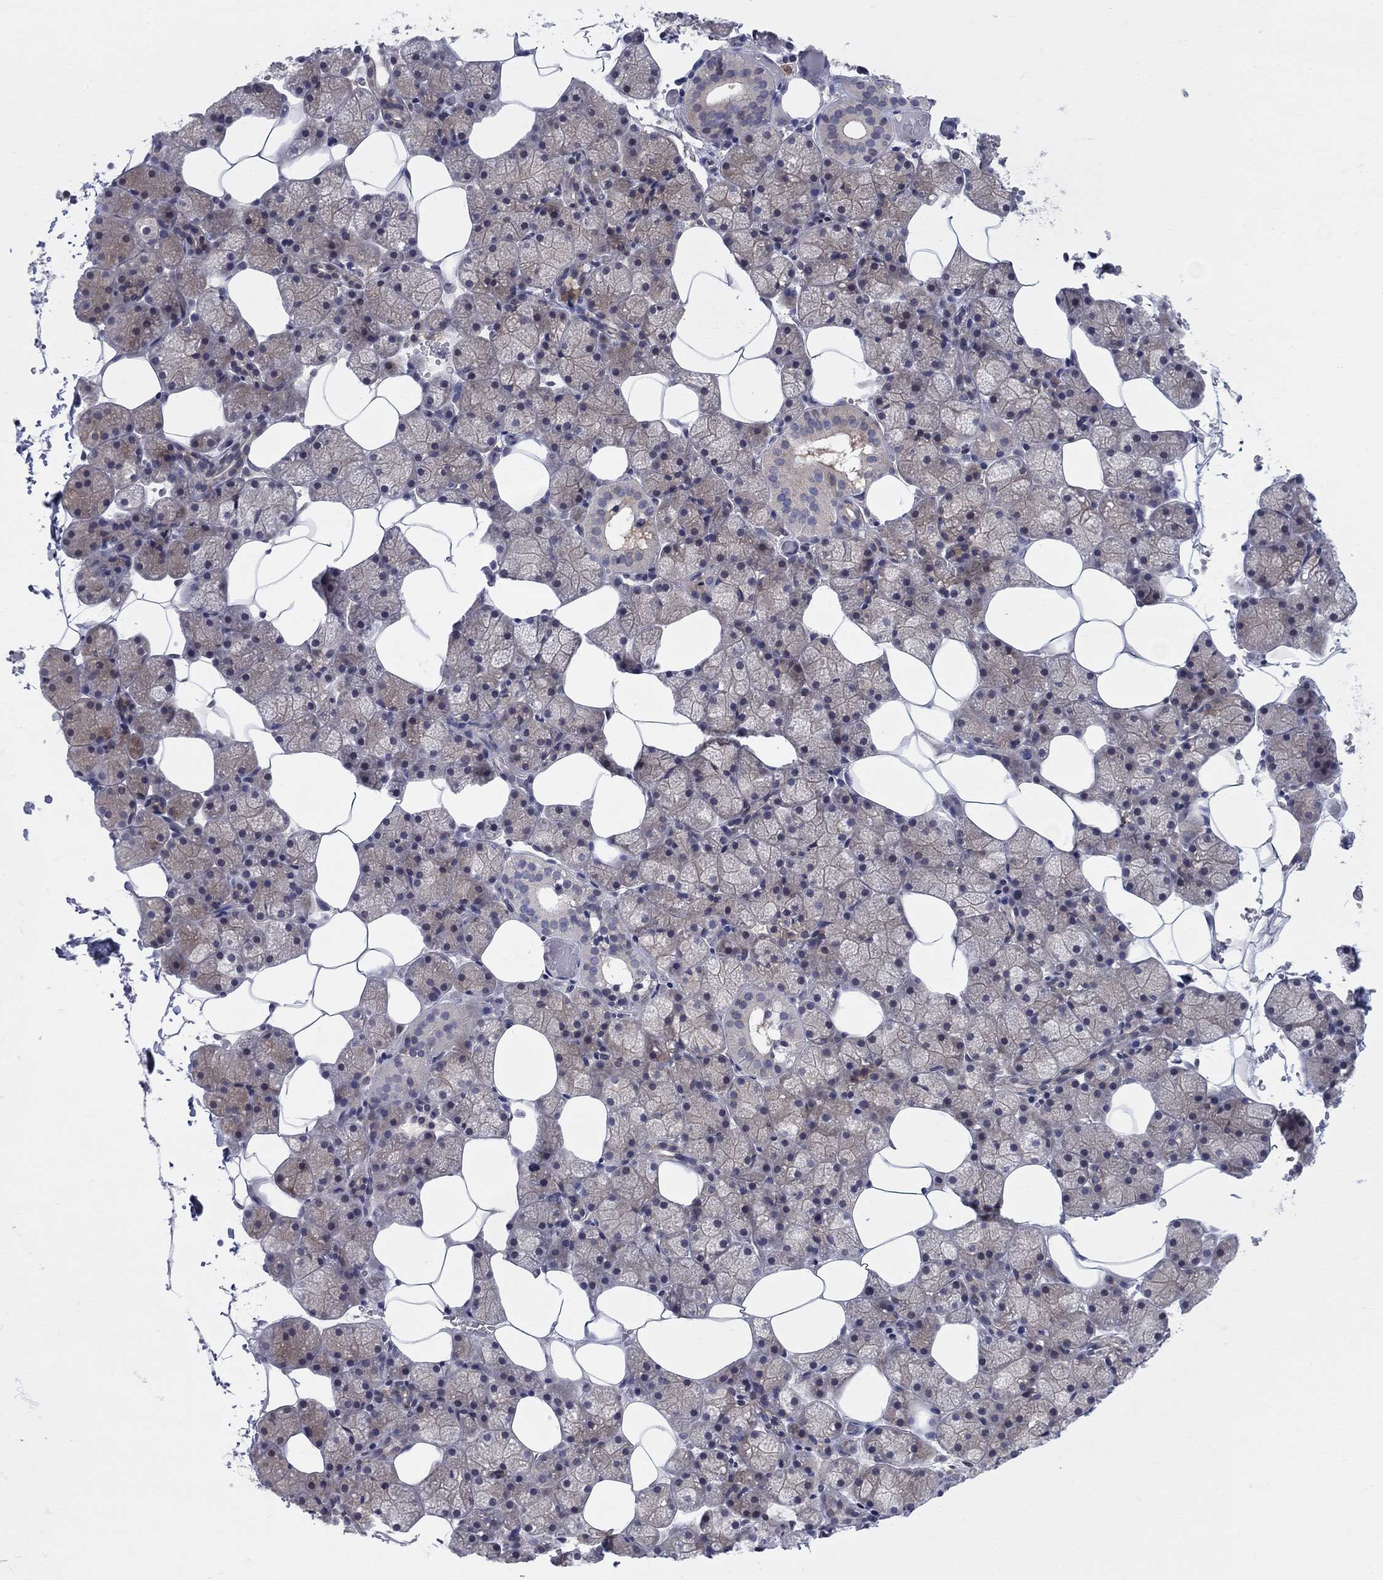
{"staining": {"intensity": "weak", "quantity": "<25%", "location": "cytoplasmic/membranous"}, "tissue": "salivary gland", "cell_type": "Glandular cells", "image_type": "normal", "snomed": [{"axis": "morphology", "description": "Normal tissue, NOS"}, {"axis": "topography", "description": "Salivary gland"}], "caption": "Immunohistochemical staining of unremarkable salivary gland demonstrates no significant staining in glandular cells. Nuclei are stained in blue.", "gene": "ZNHIT3", "patient": {"sex": "male", "age": 38}}